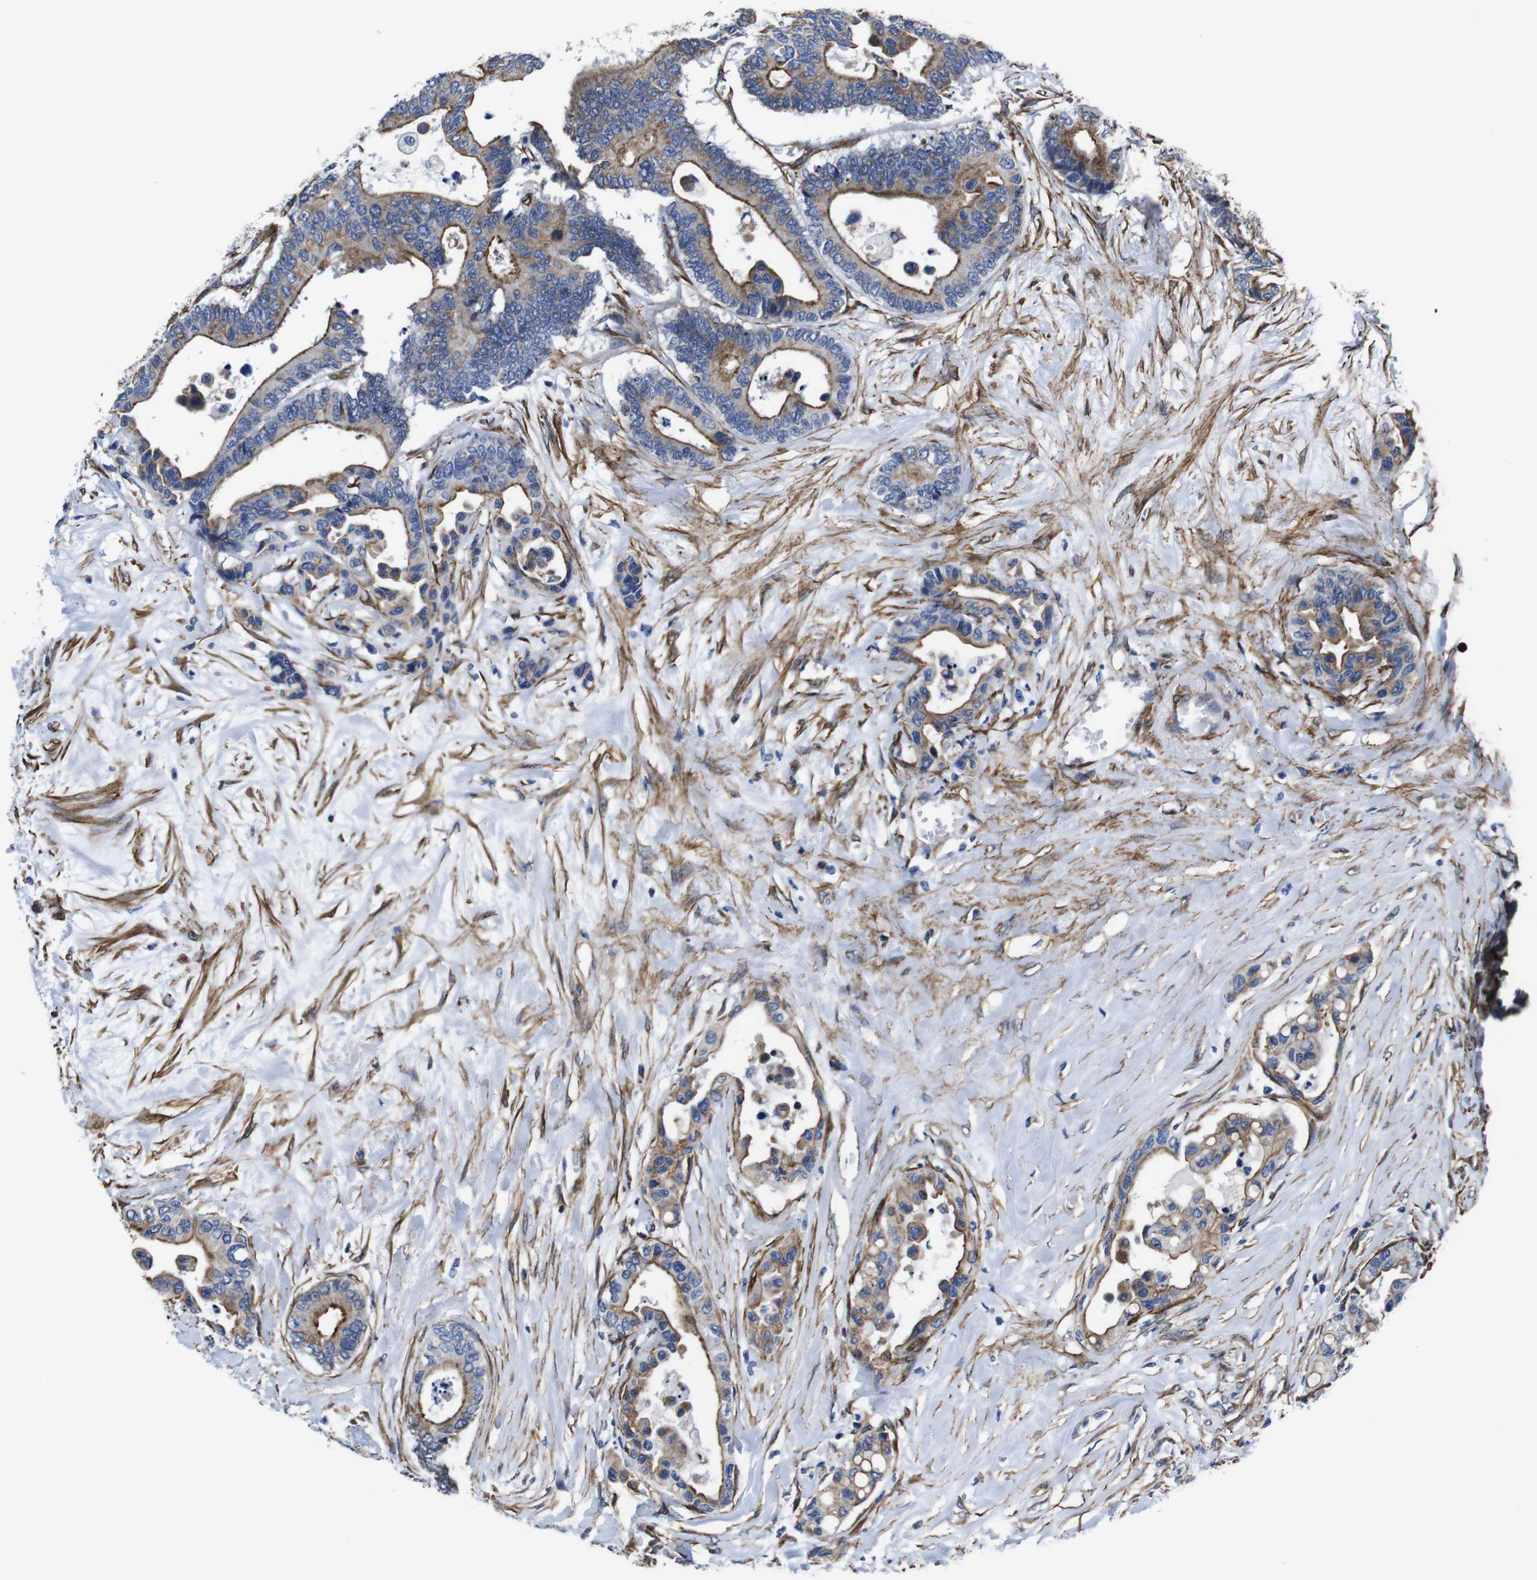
{"staining": {"intensity": "moderate", "quantity": ">75%", "location": "cytoplasmic/membranous"}, "tissue": "colorectal cancer", "cell_type": "Tumor cells", "image_type": "cancer", "snomed": [{"axis": "morphology", "description": "Normal tissue, NOS"}, {"axis": "morphology", "description": "Adenocarcinoma, NOS"}, {"axis": "topography", "description": "Colon"}], "caption": "Immunohistochemistry of colorectal adenocarcinoma exhibits medium levels of moderate cytoplasmic/membranous expression in approximately >75% of tumor cells.", "gene": "WNT10A", "patient": {"sex": "male", "age": 82}}